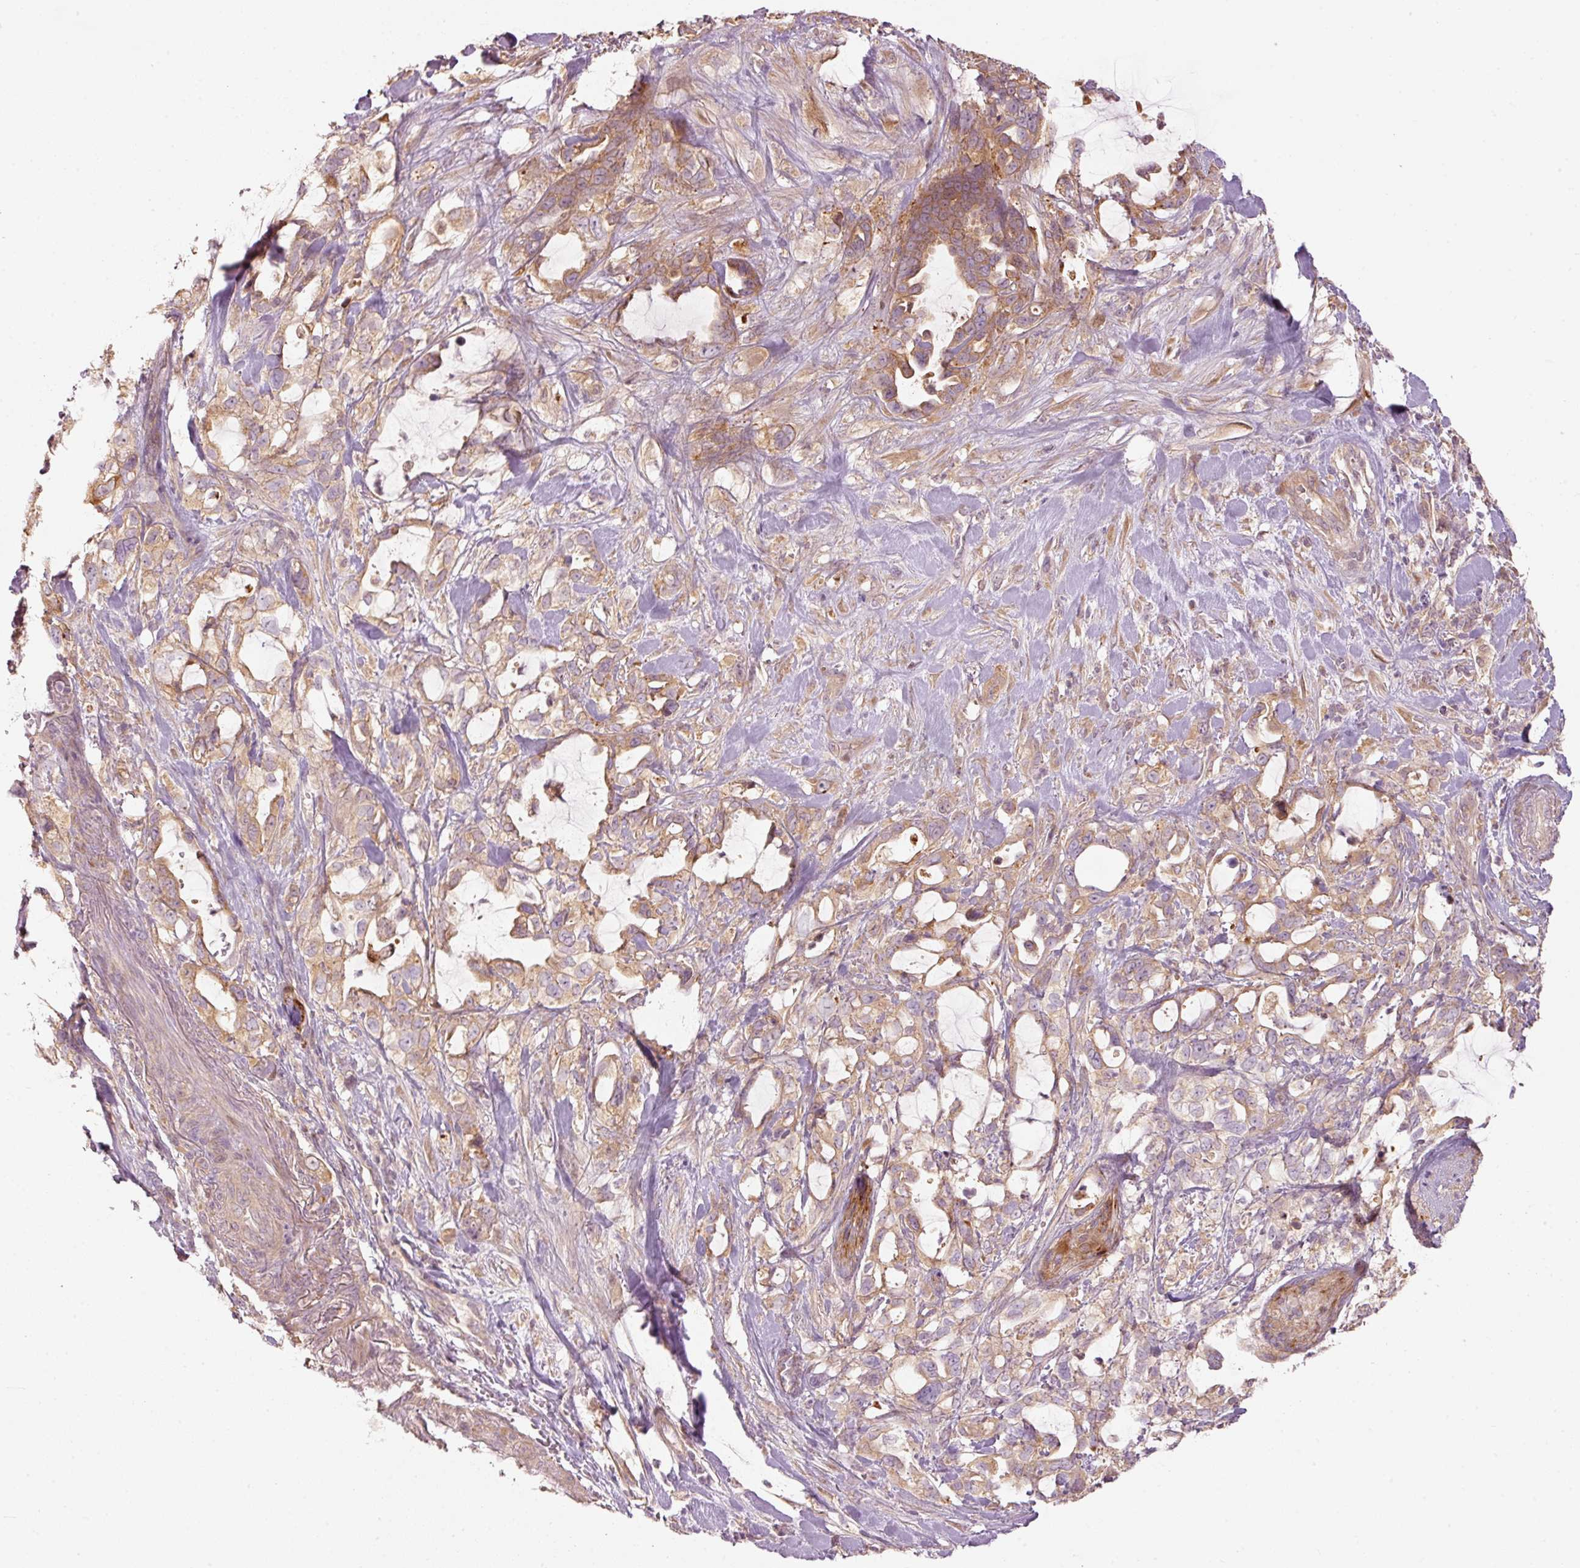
{"staining": {"intensity": "moderate", "quantity": ">75%", "location": "cytoplasmic/membranous"}, "tissue": "pancreatic cancer", "cell_type": "Tumor cells", "image_type": "cancer", "snomed": [{"axis": "morphology", "description": "Adenocarcinoma, NOS"}, {"axis": "topography", "description": "Pancreas"}], "caption": "This is a histology image of immunohistochemistry (IHC) staining of adenocarcinoma (pancreatic), which shows moderate positivity in the cytoplasmic/membranous of tumor cells.", "gene": "MAP10", "patient": {"sex": "female", "age": 61}}